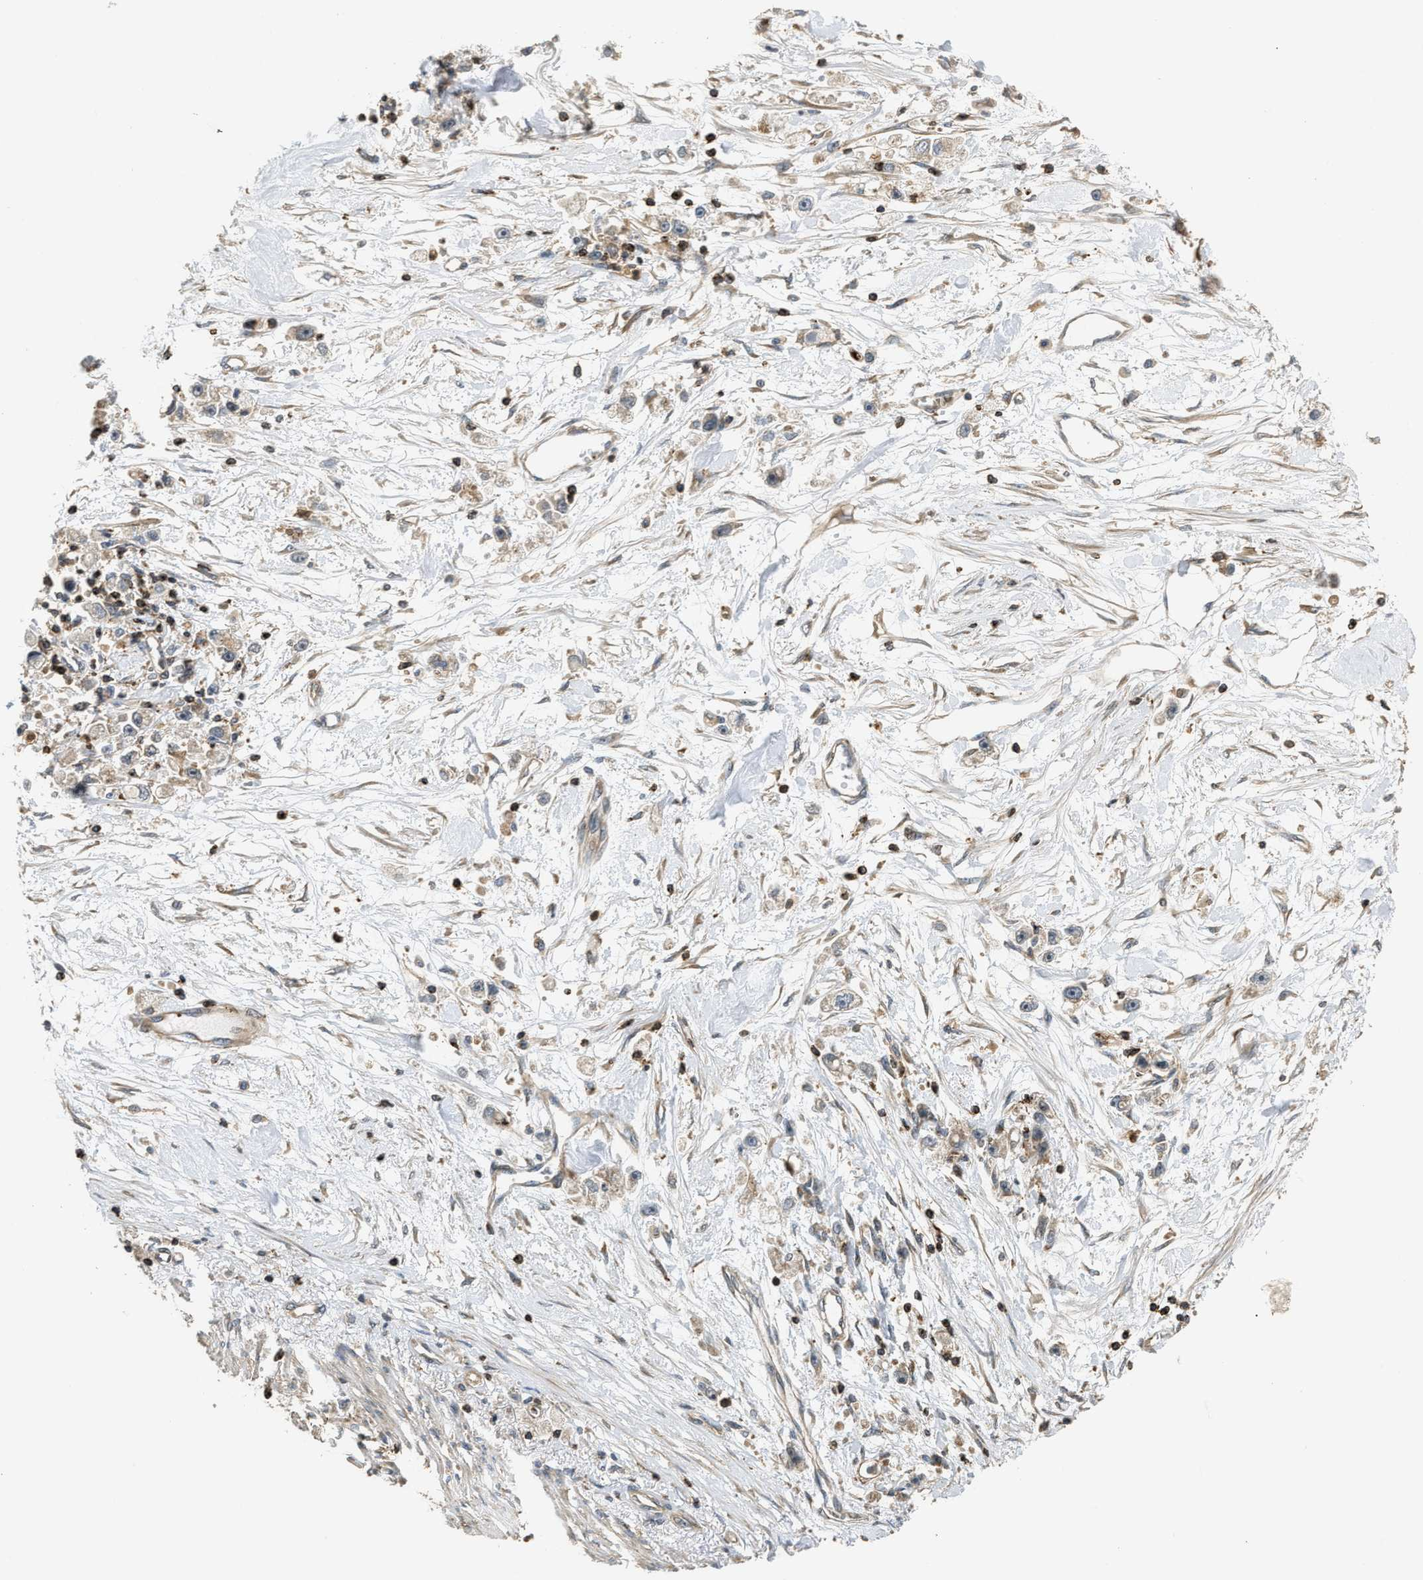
{"staining": {"intensity": "weak", "quantity": "25%-75%", "location": "cytoplasmic/membranous"}, "tissue": "stomach cancer", "cell_type": "Tumor cells", "image_type": "cancer", "snomed": [{"axis": "morphology", "description": "Adenocarcinoma, NOS"}, {"axis": "topography", "description": "Stomach"}], "caption": "Stomach adenocarcinoma was stained to show a protein in brown. There is low levels of weak cytoplasmic/membranous staining in approximately 25%-75% of tumor cells. (DAB IHC with brightfield microscopy, high magnification).", "gene": "SNX5", "patient": {"sex": "female", "age": 59}}